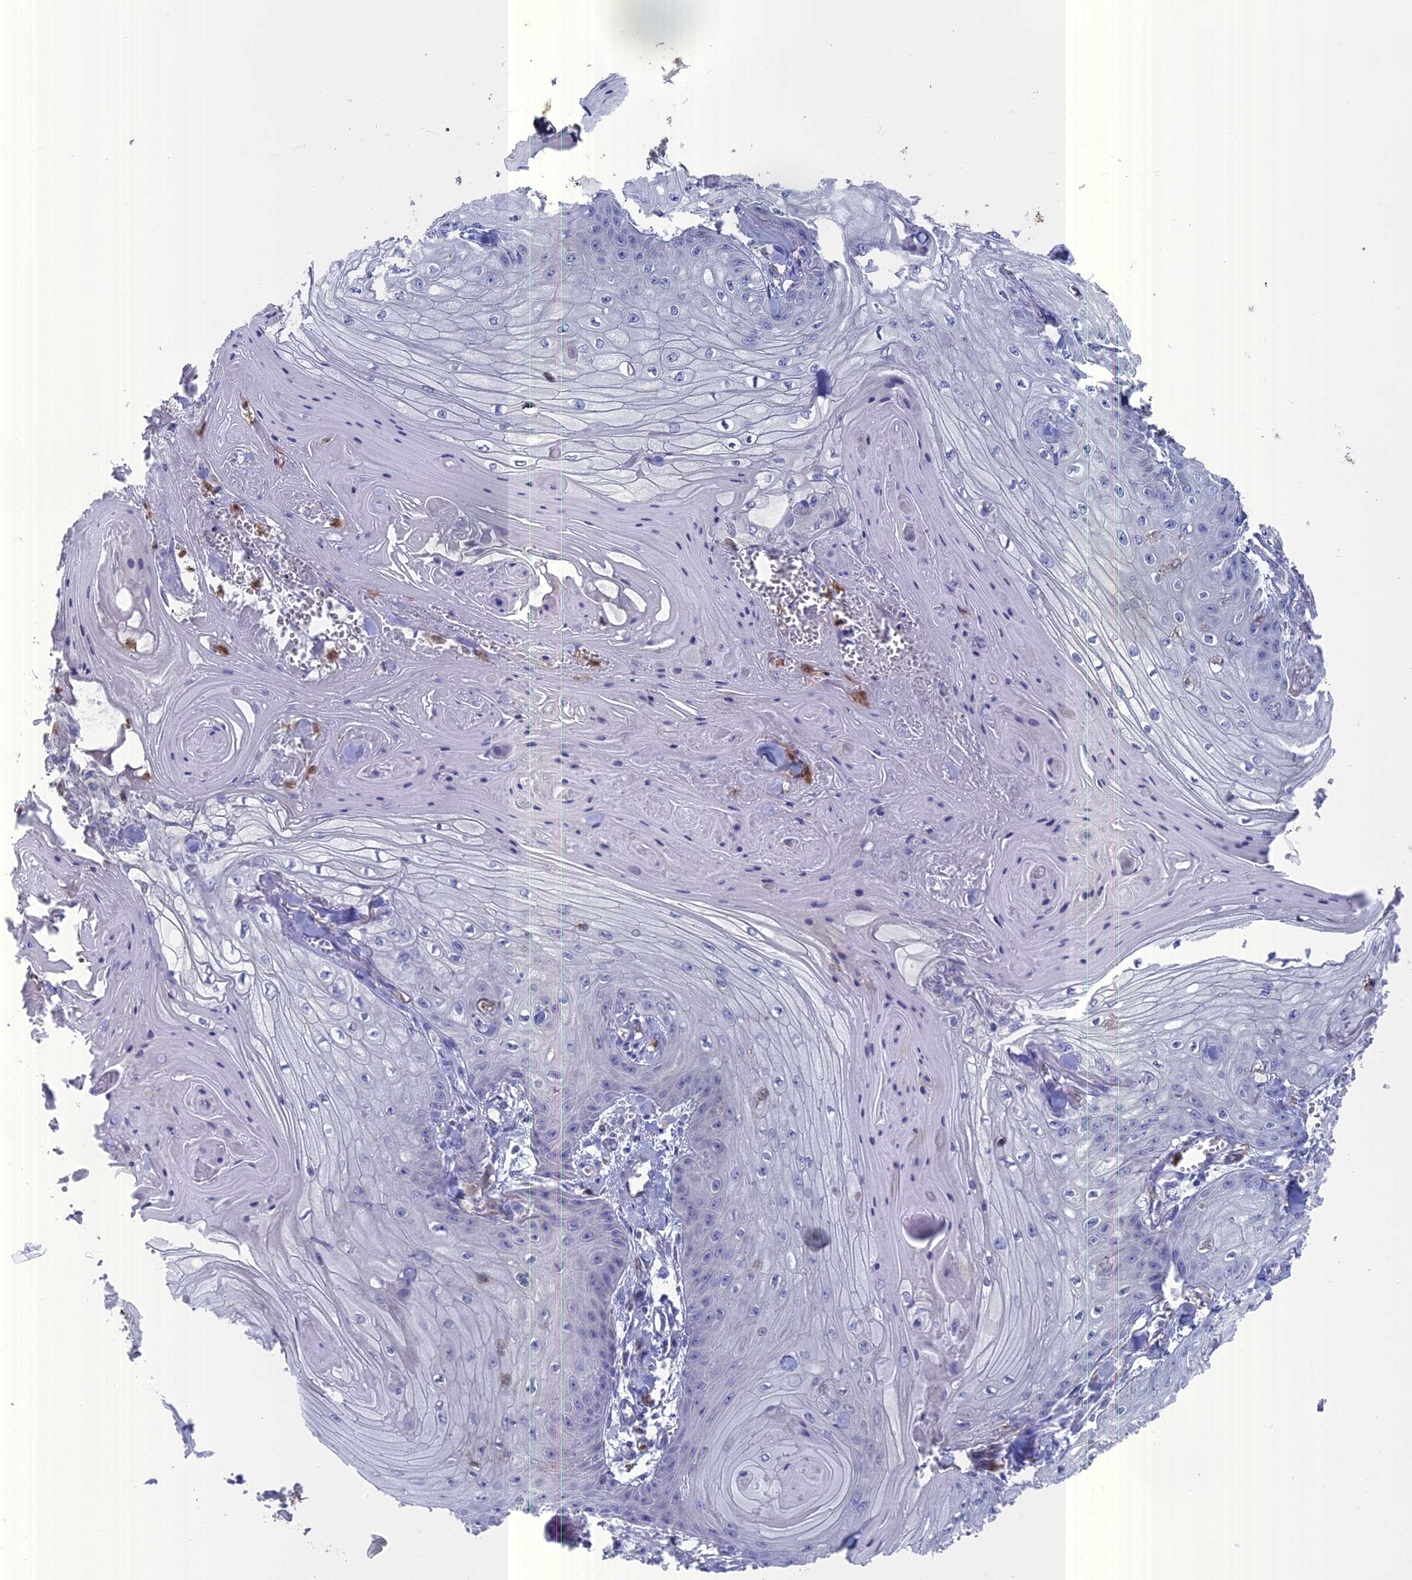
{"staining": {"intensity": "negative", "quantity": "none", "location": "none"}, "tissue": "skin cancer", "cell_type": "Tumor cells", "image_type": "cancer", "snomed": [{"axis": "morphology", "description": "Squamous cell carcinoma, NOS"}, {"axis": "topography", "description": "Skin"}], "caption": "The photomicrograph reveals no staining of tumor cells in skin cancer.", "gene": "NCF4", "patient": {"sex": "male", "age": 74}}